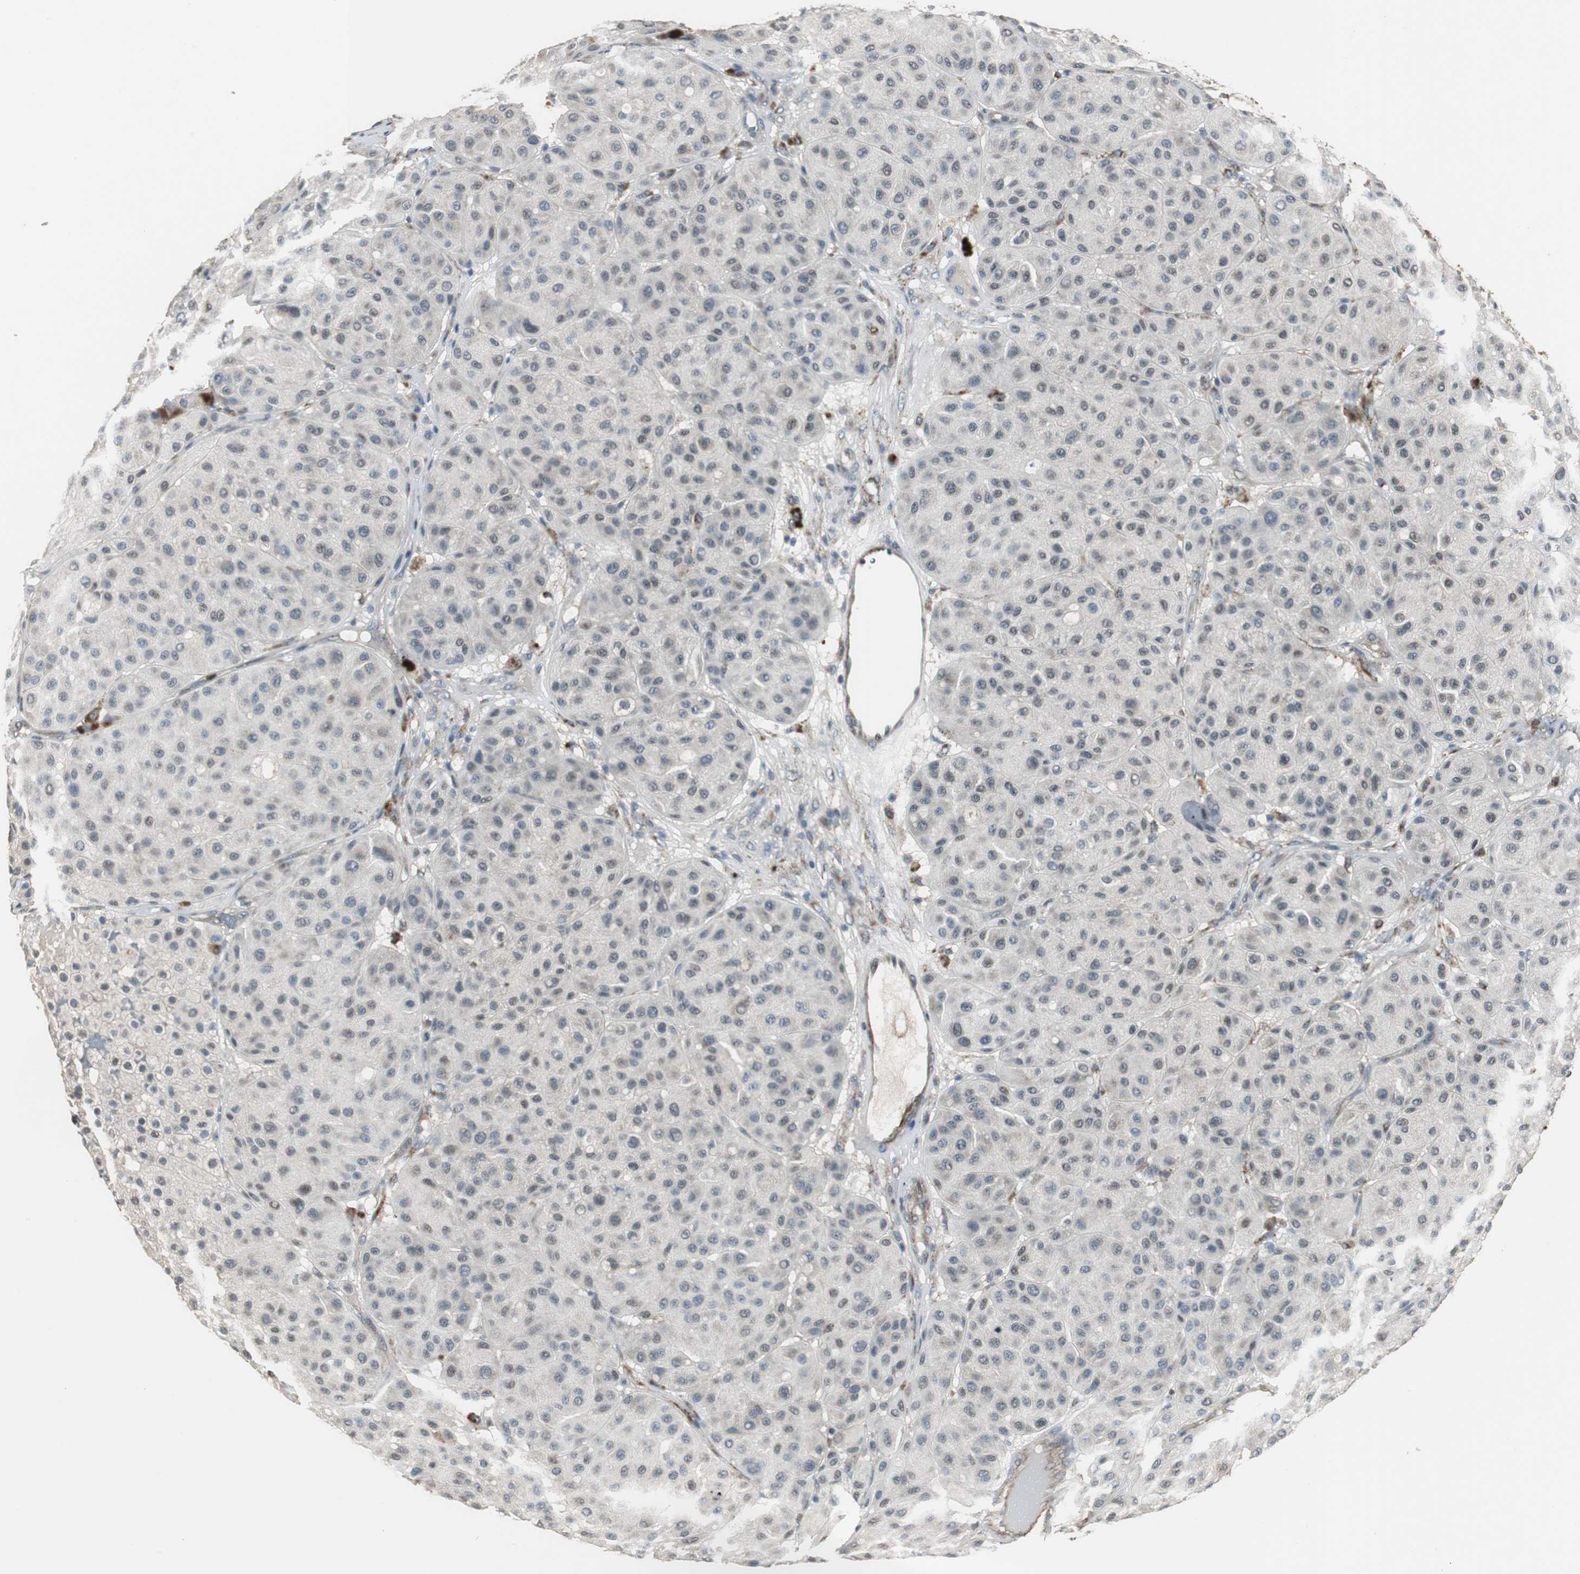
{"staining": {"intensity": "weak", "quantity": "25%-75%", "location": "cytoplasmic/membranous"}, "tissue": "melanoma", "cell_type": "Tumor cells", "image_type": "cancer", "snomed": [{"axis": "morphology", "description": "Normal tissue, NOS"}, {"axis": "morphology", "description": "Malignant melanoma, Metastatic site"}, {"axis": "topography", "description": "Skin"}], "caption": "A brown stain highlights weak cytoplasmic/membranous expression of a protein in melanoma tumor cells.", "gene": "JTB", "patient": {"sex": "male", "age": 41}}